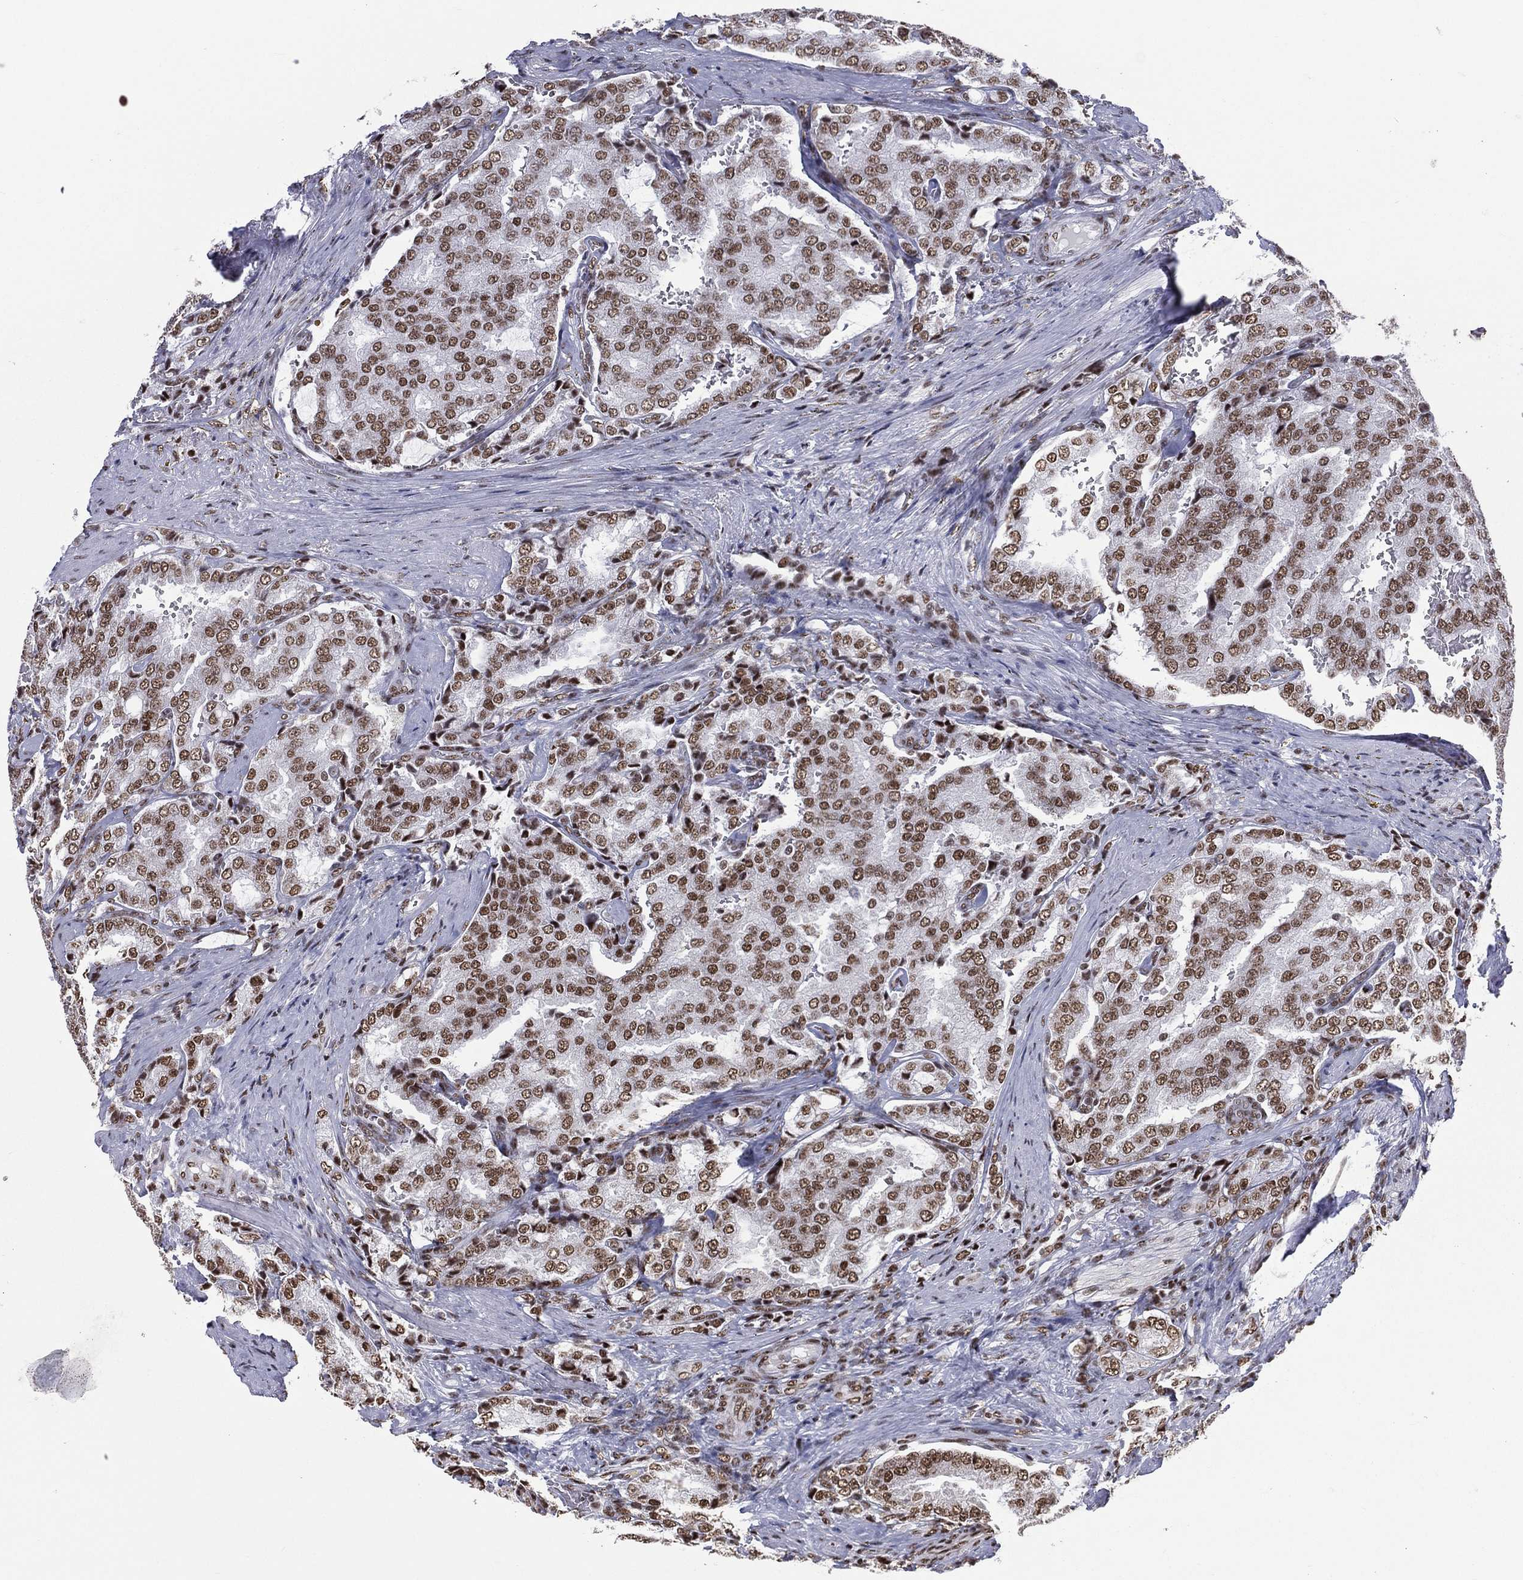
{"staining": {"intensity": "moderate", "quantity": ">75%", "location": "nuclear"}, "tissue": "prostate cancer", "cell_type": "Tumor cells", "image_type": "cancer", "snomed": [{"axis": "morphology", "description": "Adenocarcinoma, NOS"}, {"axis": "topography", "description": "Prostate"}], "caption": "Prostate cancer was stained to show a protein in brown. There is medium levels of moderate nuclear staining in approximately >75% of tumor cells.", "gene": "ZNF7", "patient": {"sex": "male", "age": 65}}